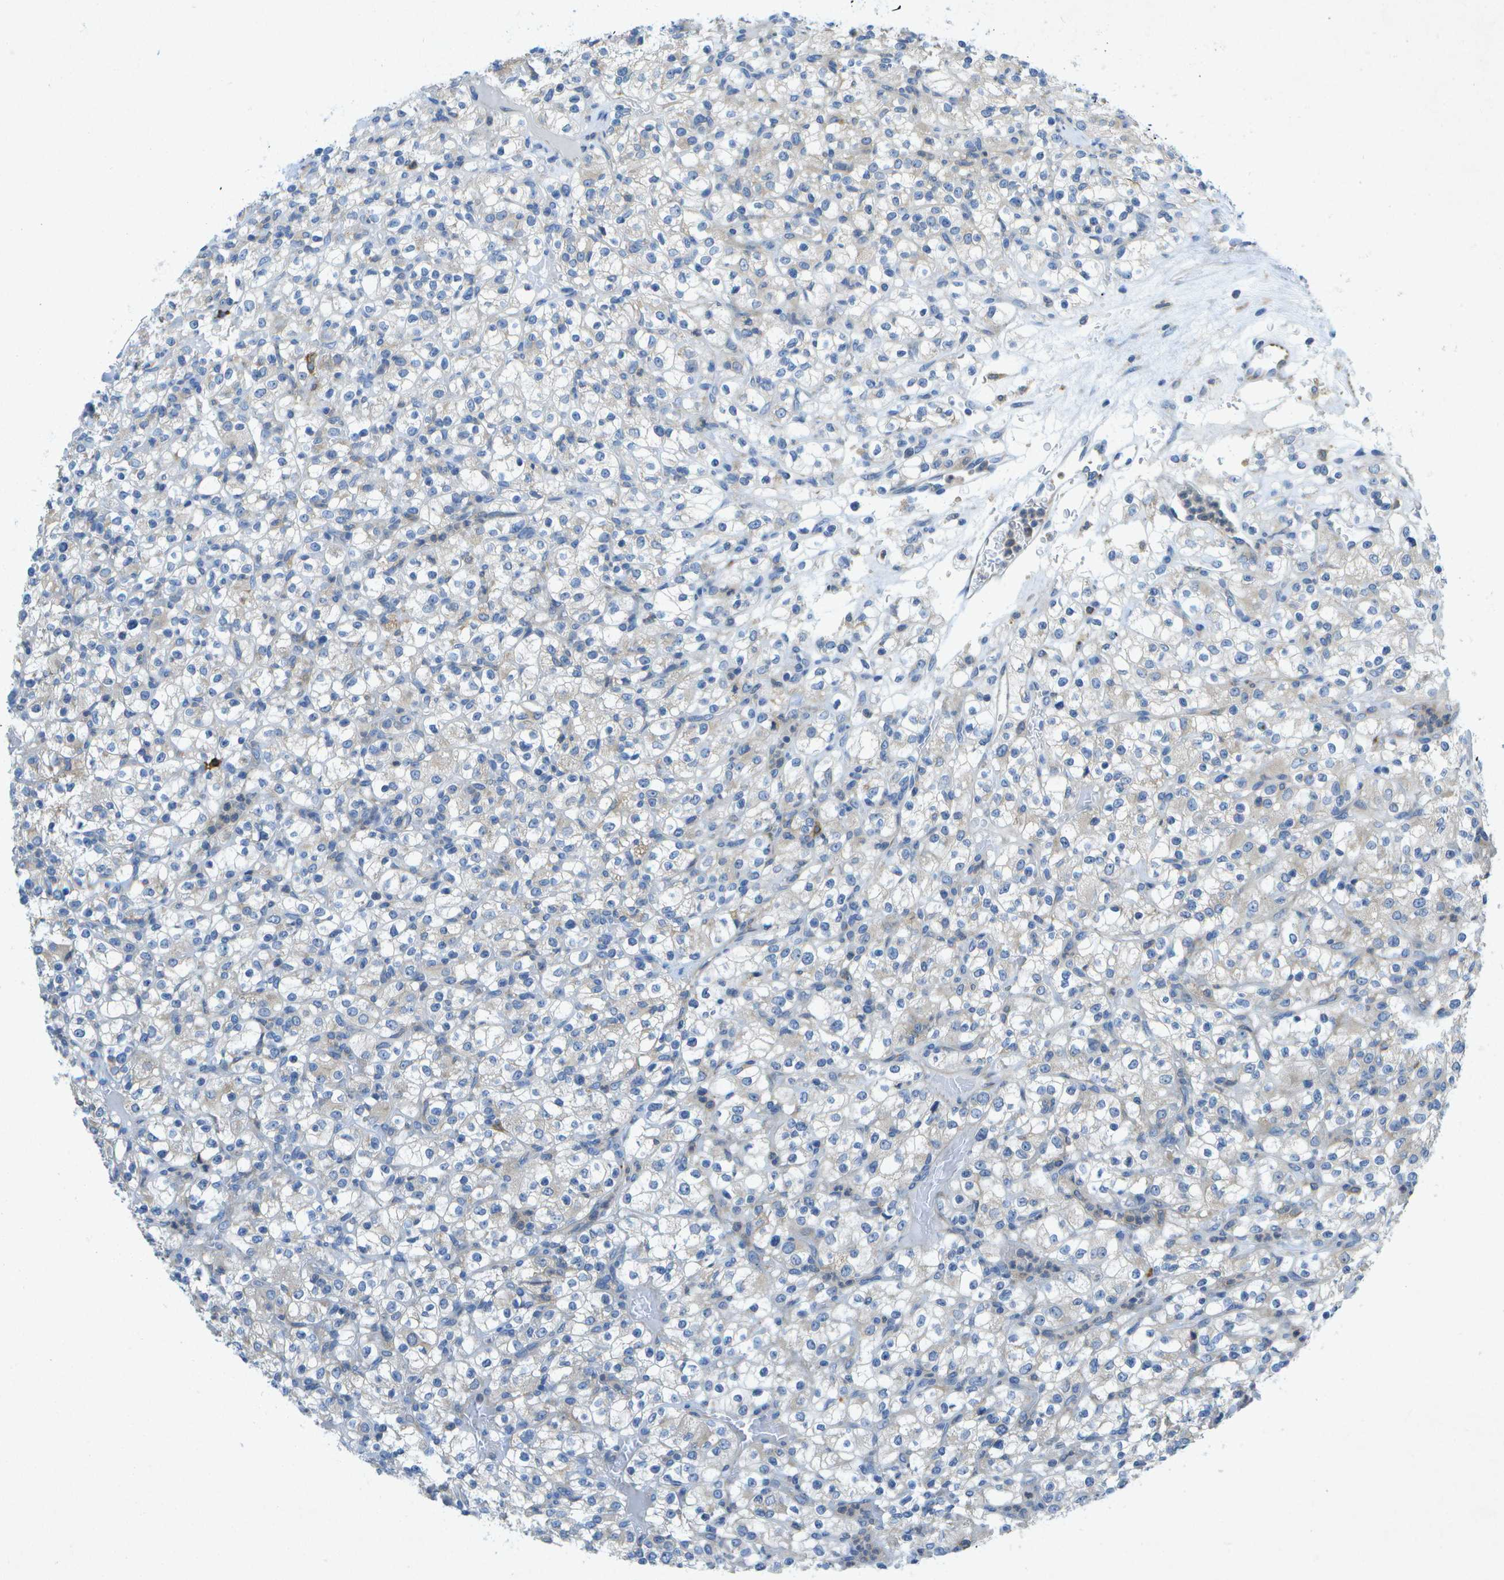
{"staining": {"intensity": "negative", "quantity": "none", "location": "none"}, "tissue": "renal cancer", "cell_type": "Tumor cells", "image_type": "cancer", "snomed": [{"axis": "morphology", "description": "Normal tissue, NOS"}, {"axis": "morphology", "description": "Adenocarcinoma, NOS"}, {"axis": "topography", "description": "Kidney"}], "caption": "The immunohistochemistry (IHC) image has no significant expression in tumor cells of renal adenocarcinoma tissue.", "gene": "WNK2", "patient": {"sex": "female", "age": 72}}